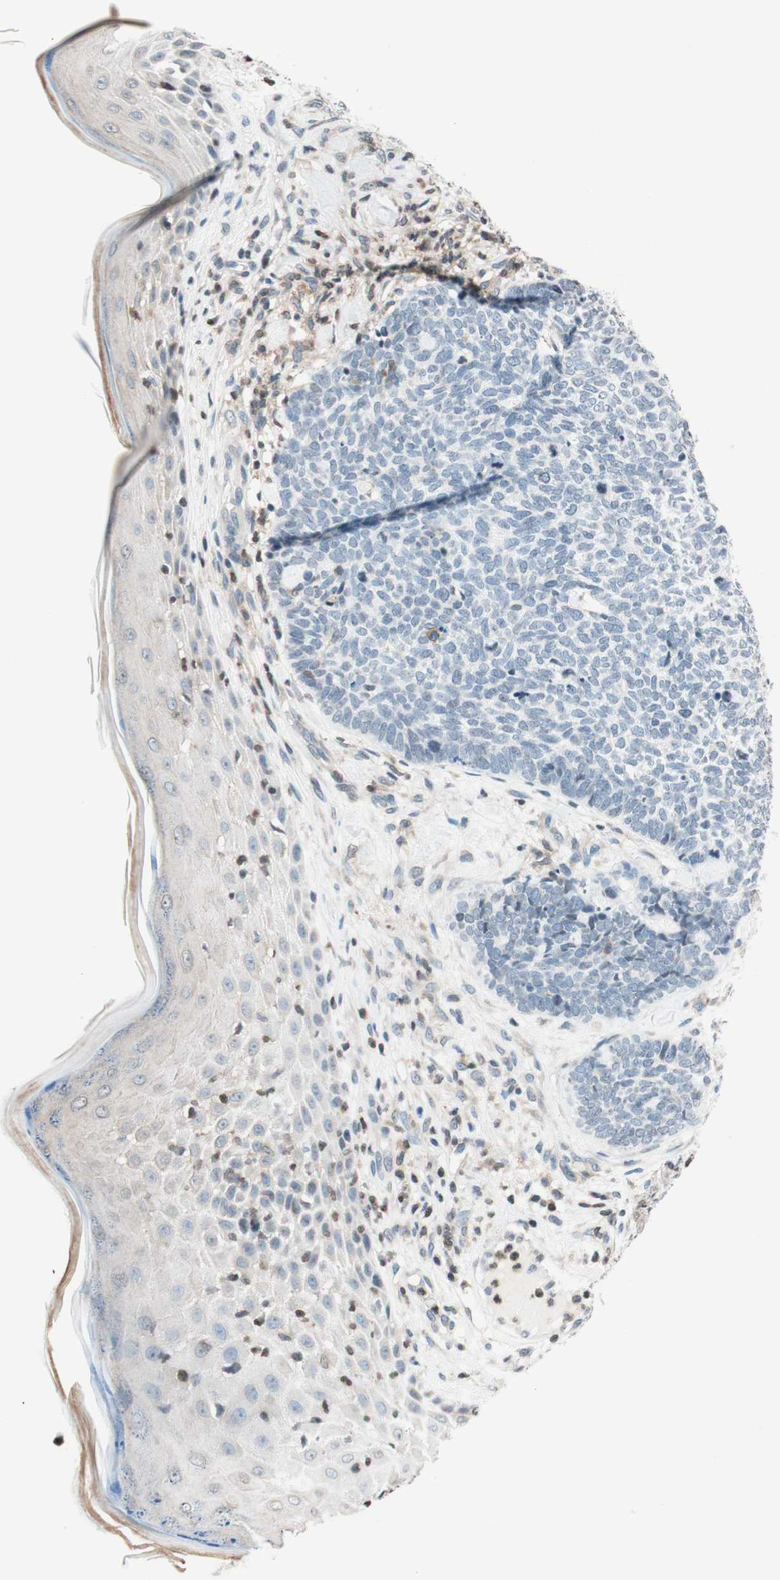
{"staining": {"intensity": "negative", "quantity": "none", "location": "none"}, "tissue": "skin cancer", "cell_type": "Tumor cells", "image_type": "cancer", "snomed": [{"axis": "morphology", "description": "Basal cell carcinoma"}, {"axis": "topography", "description": "Skin"}], "caption": "Tumor cells show no significant expression in skin cancer (basal cell carcinoma).", "gene": "WIPF1", "patient": {"sex": "female", "age": 84}}